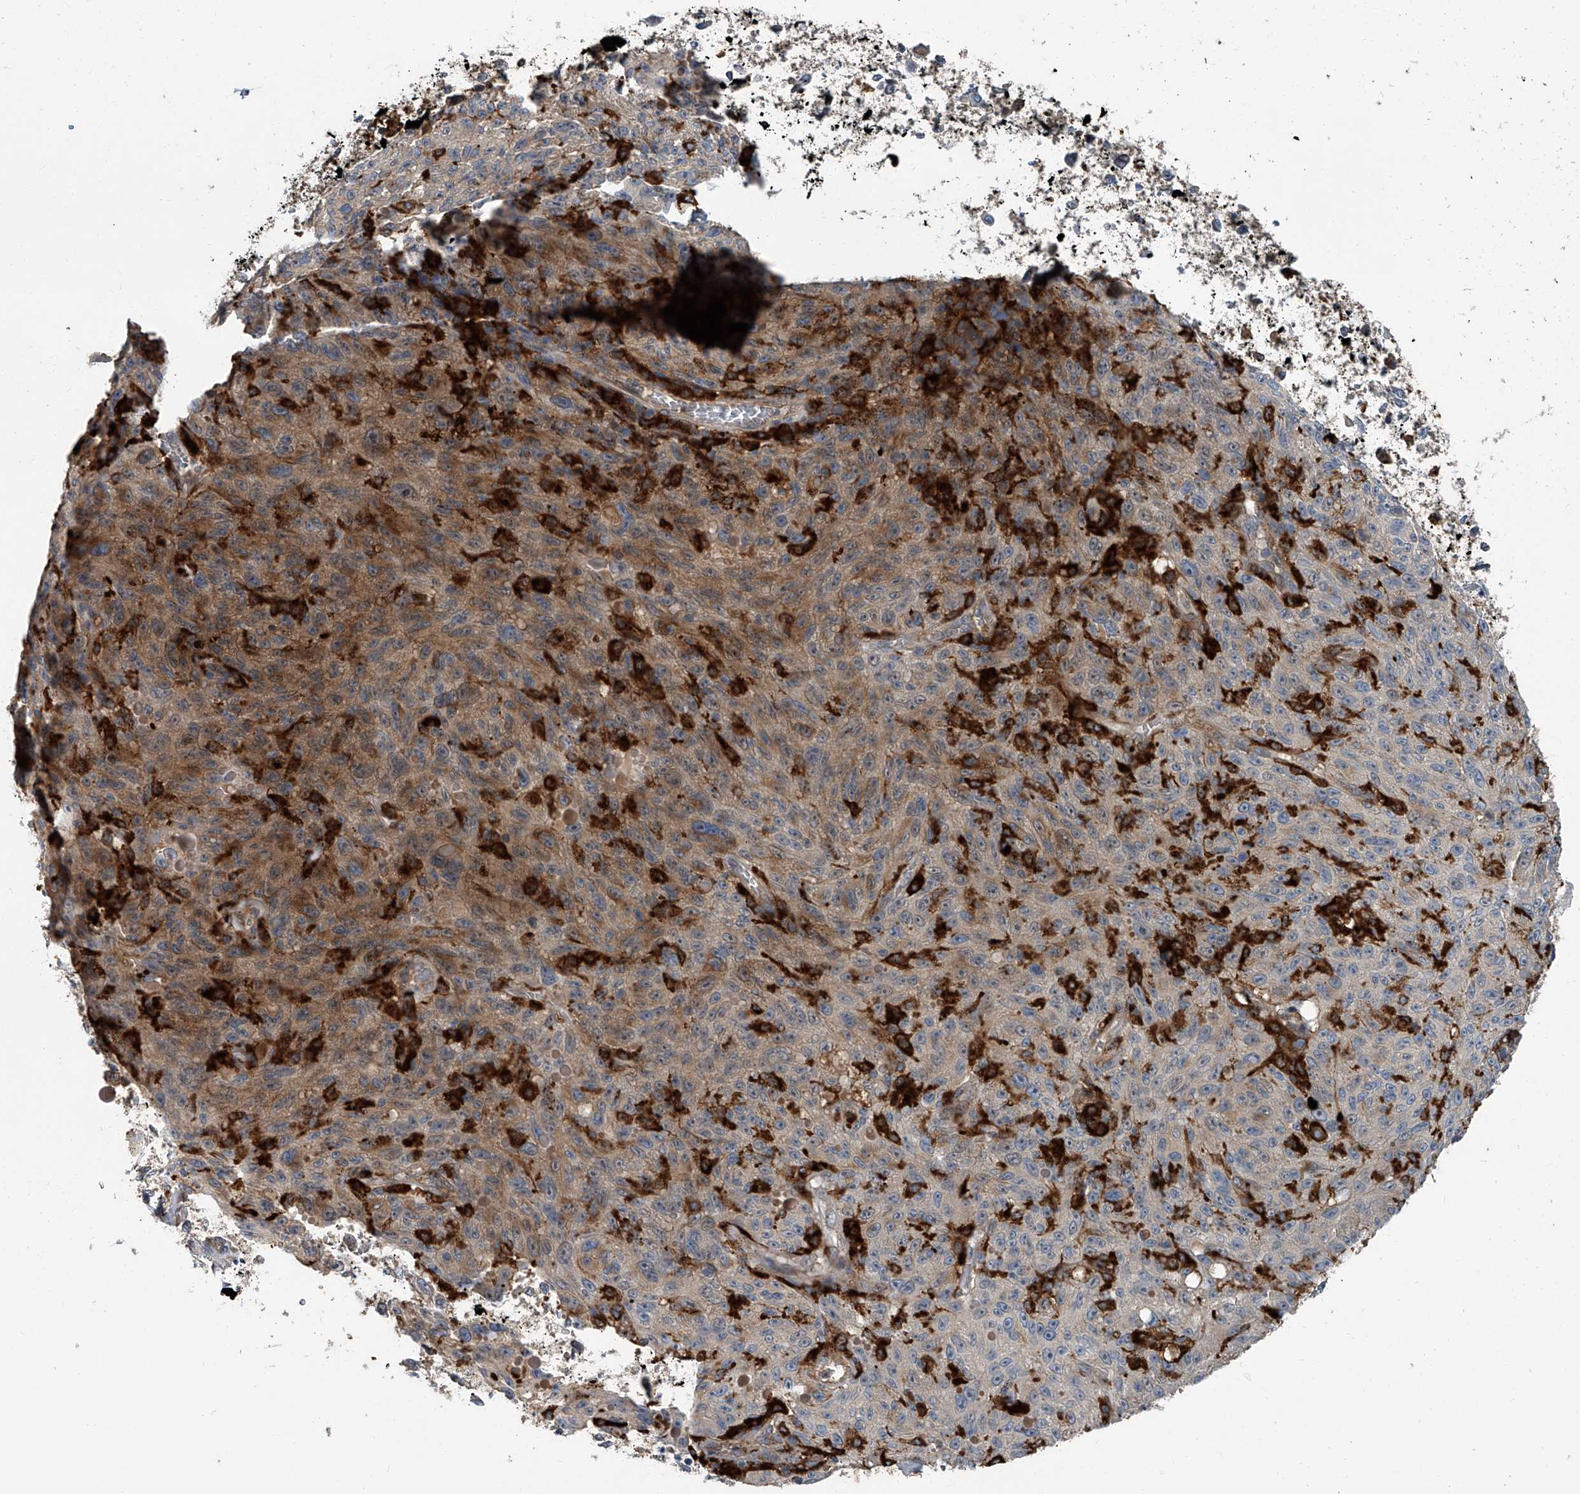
{"staining": {"intensity": "moderate", "quantity": "25%-75%", "location": "cytoplasmic/membranous"}, "tissue": "skin cancer", "cell_type": "Tumor cells", "image_type": "cancer", "snomed": [{"axis": "morphology", "description": "Squamous cell carcinoma, NOS"}, {"axis": "morphology", "description": "Squamous cell carcinoma, metastatic, NOS"}, {"axis": "topography", "description": "Skin"}, {"axis": "topography", "description": "Lymph node"}], "caption": "DAB (3,3'-diaminobenzidine) immunohistochemical staining of skin squamous cell carcinoma demonstrates moderate cytoplasmic/membranous protein expression in approximately 25%-75% of tumor cells. (DAB = brown stain, brightfield microscopy at high magnification).", "gene": "FAM167A", "patient": {"sex": "male", "age": 75}}